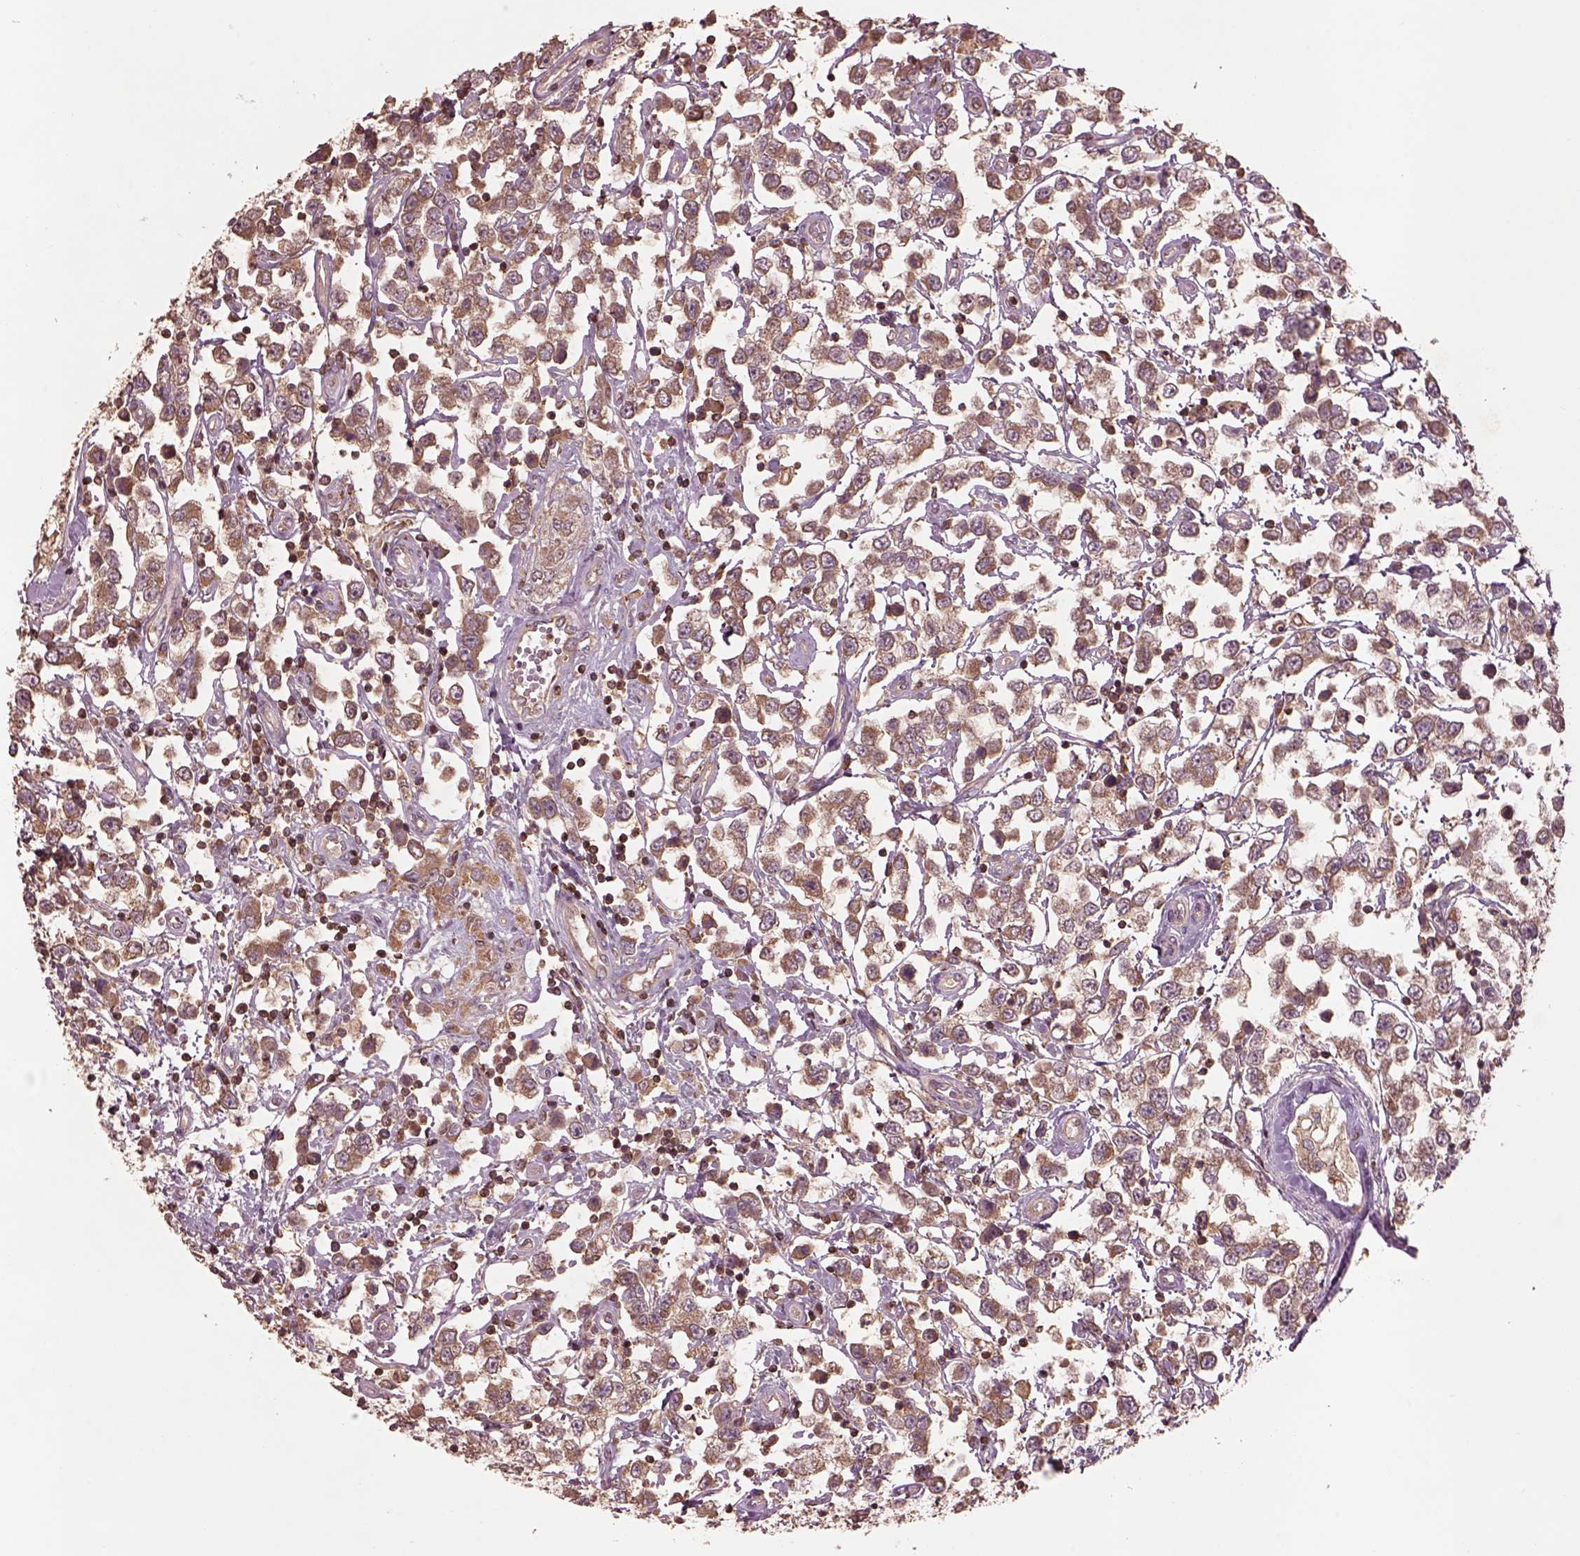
{"staining": {"intensity": "moderate", "quantity": ">75%", "location": "cytoplasmic/membranous"}, "tissue": "testis cancer", "cell_type": "Tumor cells", "image_type": "cancer", "snomed": [{"axis": "morphology", "description": "Seminoma, NOS"}, {"axis": "topography", "description": "Testis"}], "caption": "This image displays immunohistochemistry staining of human testis cancer, with medium moderate cytoplasmic/membranous expression in approximately >75% of tumor cells.", "gene": "TRADD", "patient": {"sex": "male", "age": 34}}